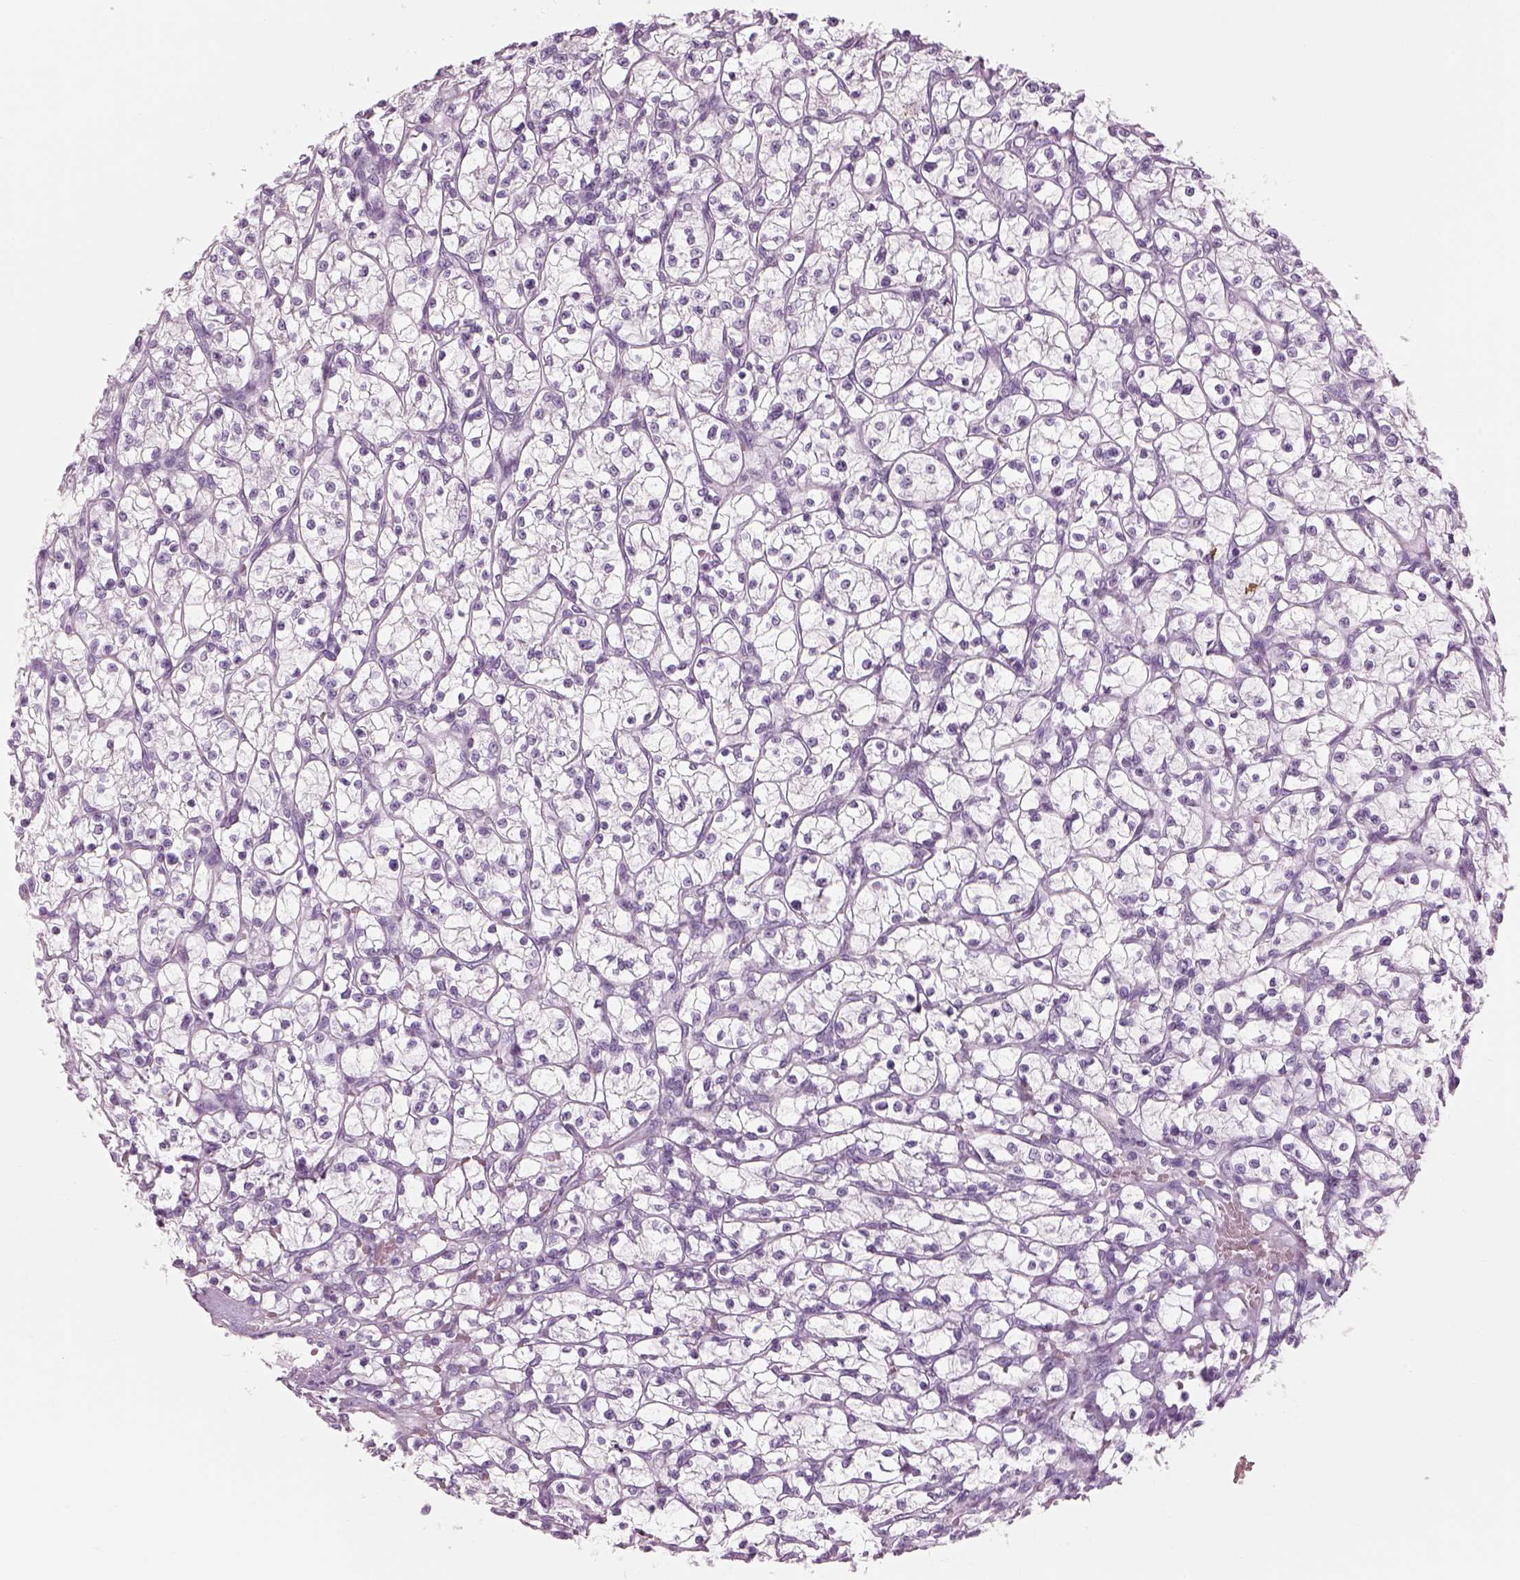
{"staining": {"intensity": "negative", "quantity": "none", "location": "none"}, "tissue": "renal cancer", "cell_type": "Tumor cells", "image_type": "cancer", "snomed": [{"axis": "morphology", "description": "Adenocarcinoma, NOS"}, {"axis": "topography", "description": "Kidney"}], "caption": "A high-resolution photomicrograph shows immunohistochemistry (IHC) staining of renal cancer, which demonstrates no significant positivity in tumor cells.", "gene": "SAG", "patient": {"sex": "female", "age": 64}}